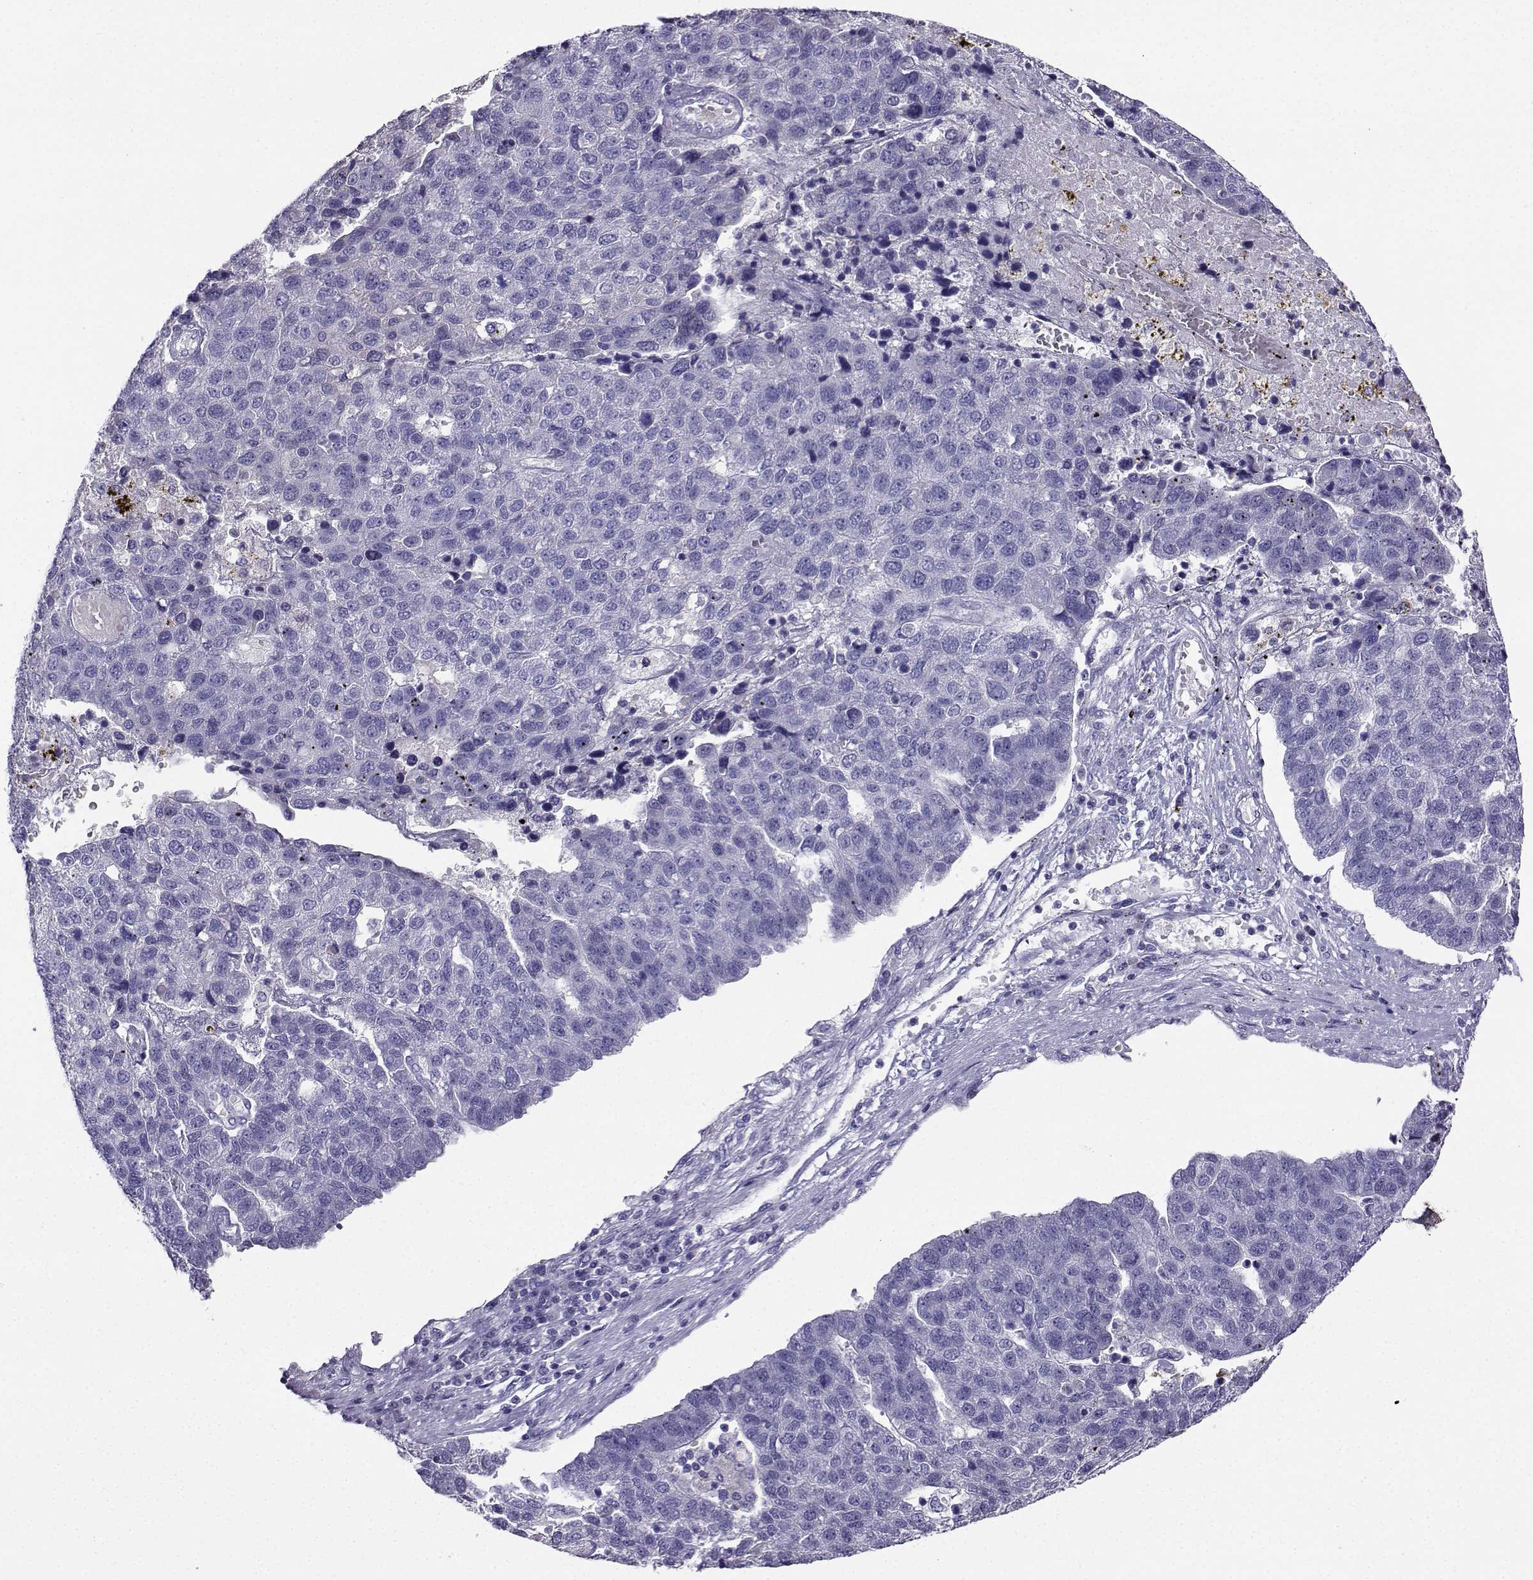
{"staining": {"intensity": "negative", "quantity": "none", "location": "none"}, "tissue": "pancreatic cancer", "cell_type": "Tumor cells", "image_type": "cancer", "snomed": [{"axis": "morphology", "description": "Adenocarcinoma, NOS"}, {"axis": "topography", "description": "Pancreas"}], "caption": "This micrograph is of pancreatic adenocarcinoma stained with immunohistochemistry (IHC) to label a protein in brown with the nuclei are counter-stained blue. There is no expression in tumor cells.", "gene": "LINGO1", "patient": {"sex": "female", "age": 61}}